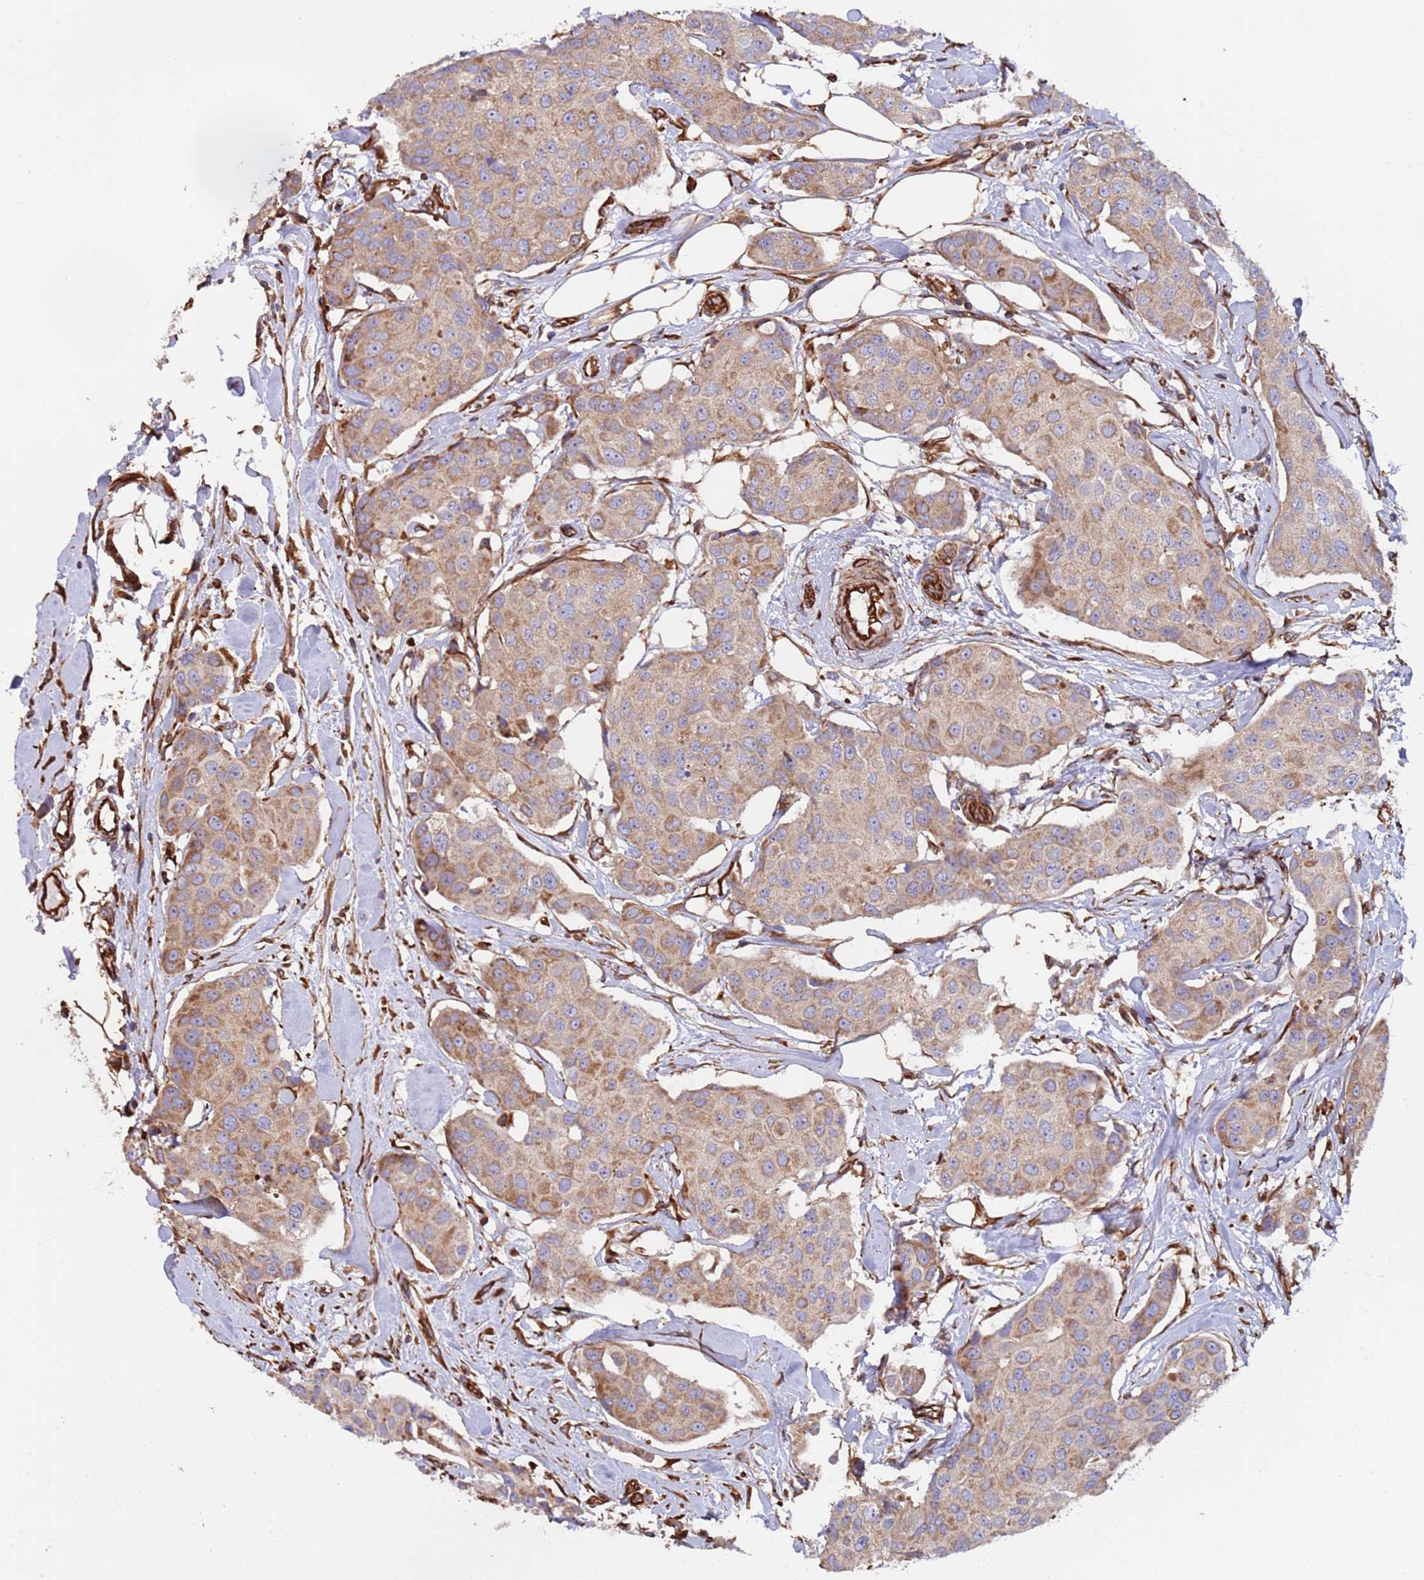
{"staining": {"intensity": "weak", "quantity": ">75%", "location": "cytoplasmic/membranous"}, "tissue": "breast cancer", "cell_type": "Tumor cells", "image_type": "cancer", "snomed": [{"axis": "morphology", "description": "Duct carcinoma"}, {"axis": "topography", "description": "Breast"}, {"axis": "topography", "description": "Lymph node"}], "caption": "Tumor cells reveal low levels of weak cytoplasmic/membranous staining in about >75% of cells in breast cancer (infiltrating ductal carcinoma).", "gene": "NUDT12", "patient": {"sex": "female", "age": 80}}